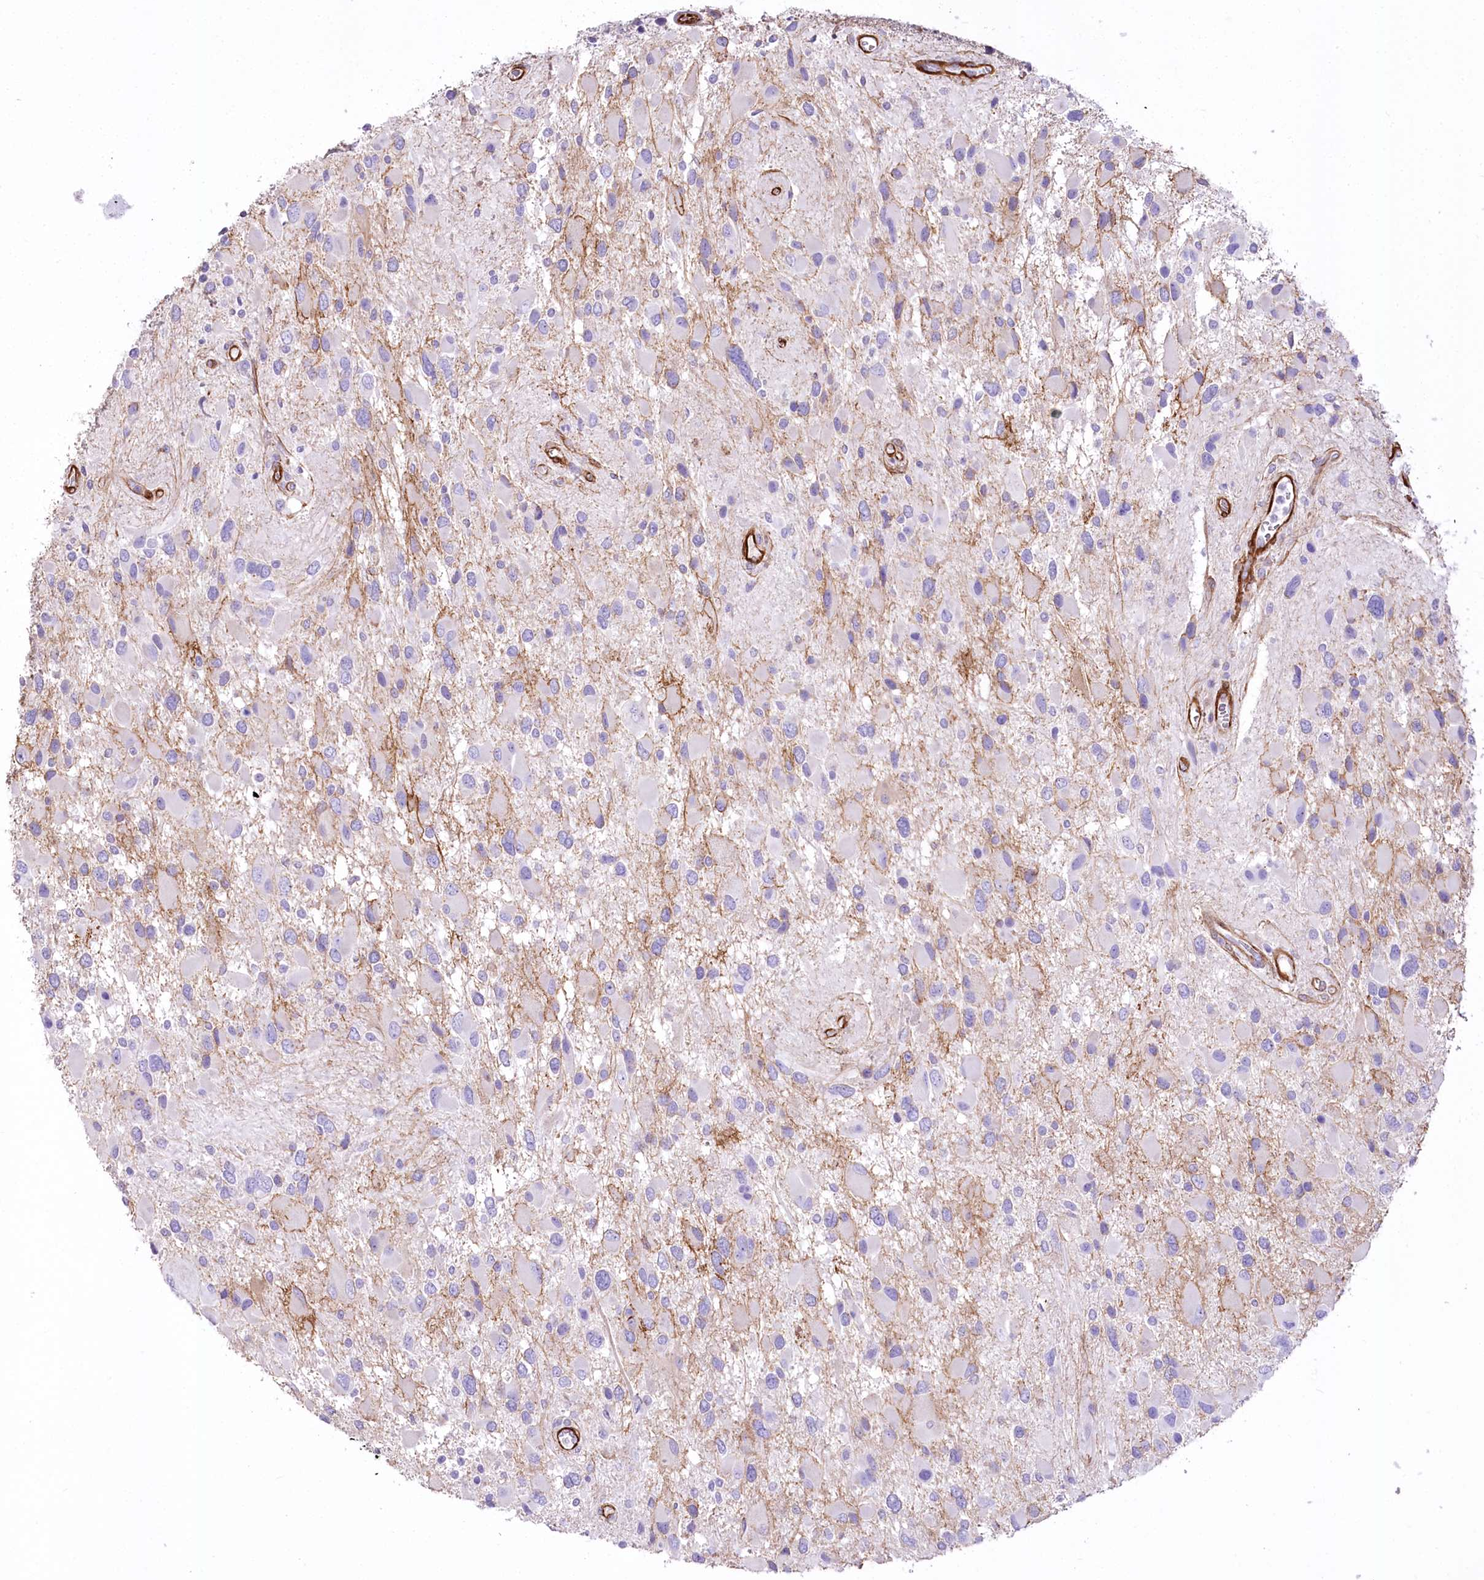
{"staining": {"intensity": "negative", "quantity": "none", "location": "none"}, "tissue": "glioma", "cell_type": "Tumor cells", "image_type": "cancer", "snomed": [{"axis": "morphology", "description": "Glioma, malignant, High grade"}, {"axis": "topography", "description": "Brain"}], "caption": "Tumor cells show no significant protein positivity in malignant glioma (high-grade). The staining was performed using DAB to visualize the protein expression in brown, while the nuclei were stained in blue with hematoxylin (Magnification: 20x).", "gene": "SYNPO2", "patient": {"sex": "male", "age": 53}}